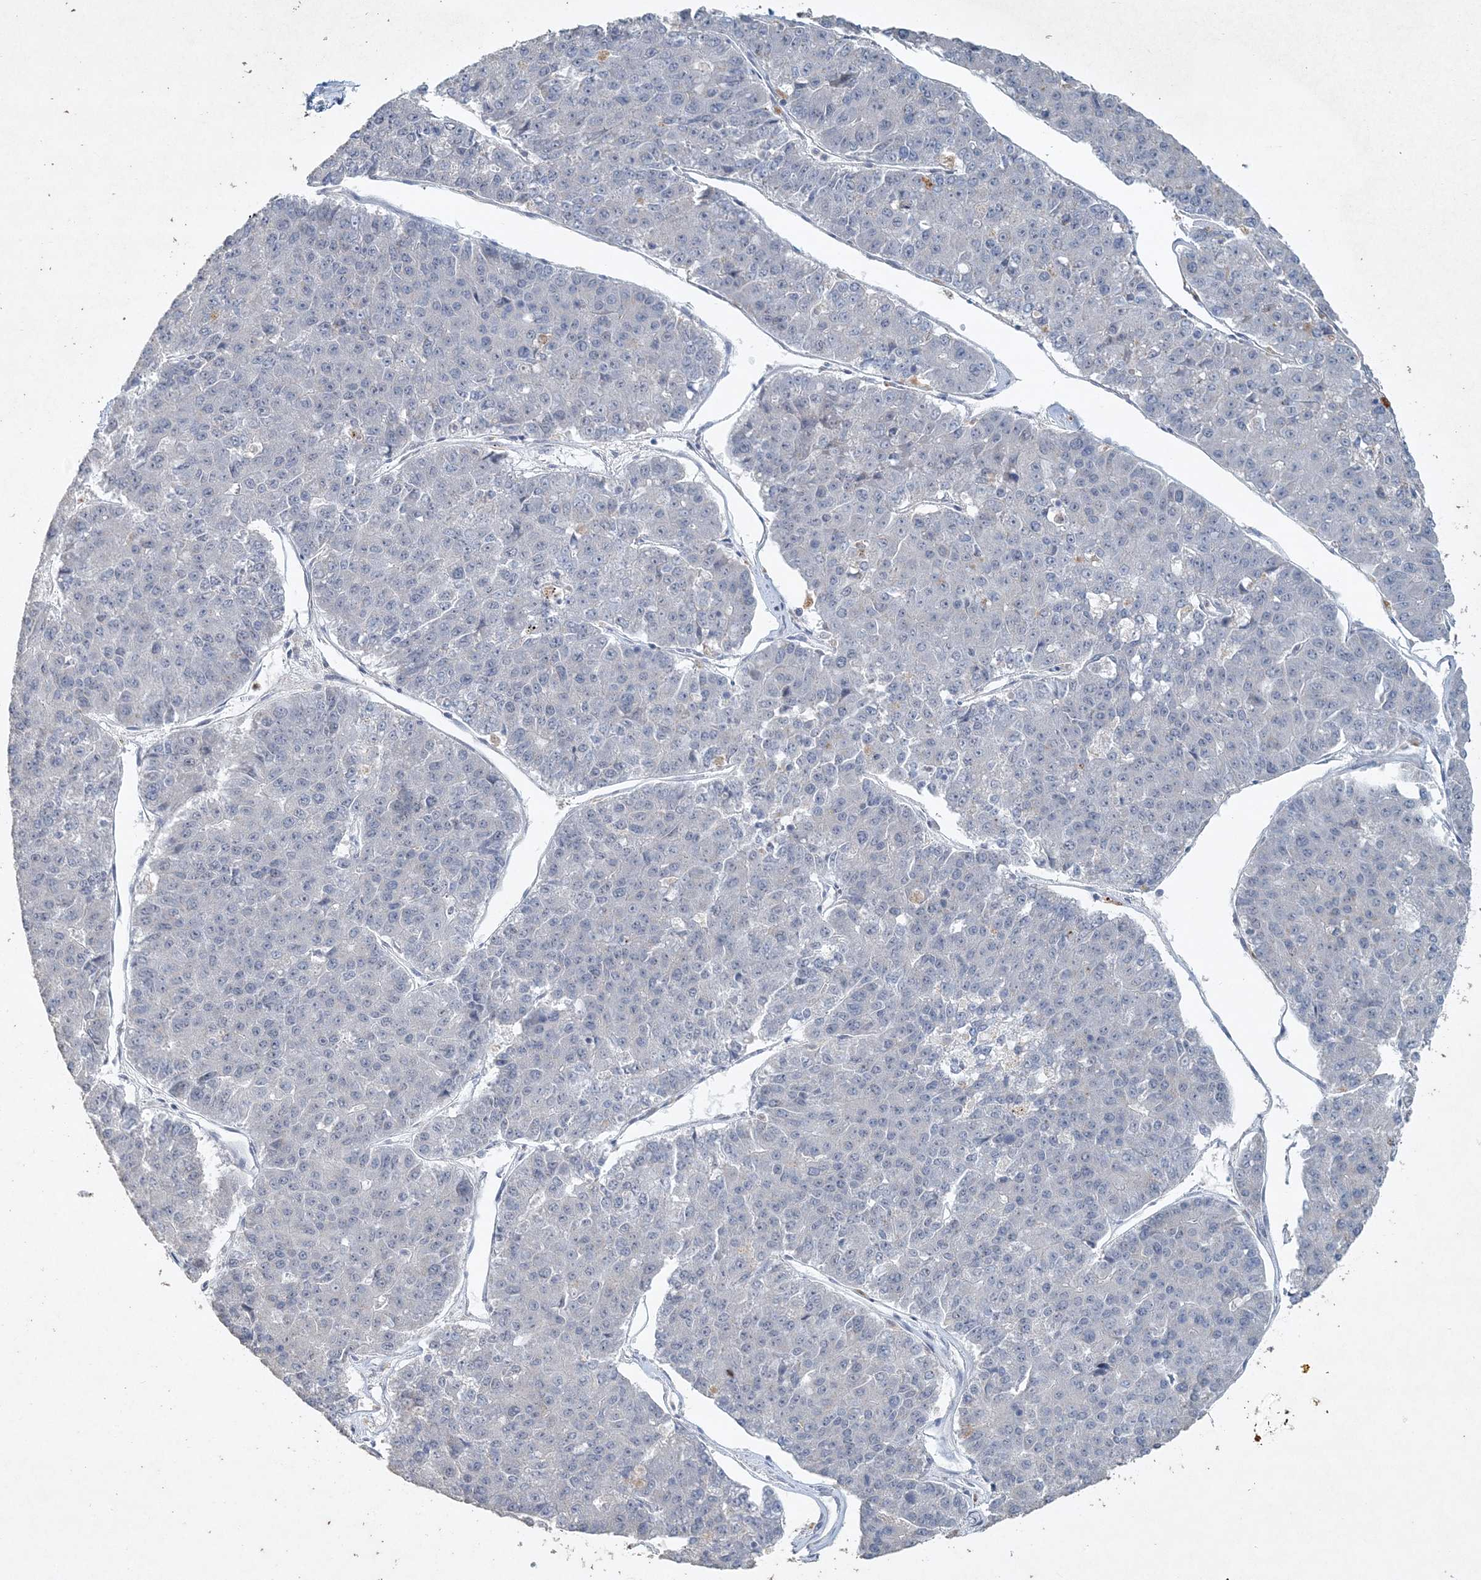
{"staining": {"intensity": "negative", "quantity": "none", "location": "none"}, "tissue": "pancreatic cancer", "cell_type": "Tumor cells", "image_type": "cancer", "snomed": [{"axis": "morphology", "description": "Adenocarcinoma, NOS"}, {"axis": "topography", "description": "Pancreas"}], "caption": "DAB (3,3'-diaminobenzidine) immunohistochemical staining of pancreatic adenocarcinoma exhibits no significant staining in tumor cells. (Brightfield microscopy of DAB immunohistochemistry (IHC) at high magnification).", "gene": "DNAH5", "patient": {"sex": "male", "age": 50}}